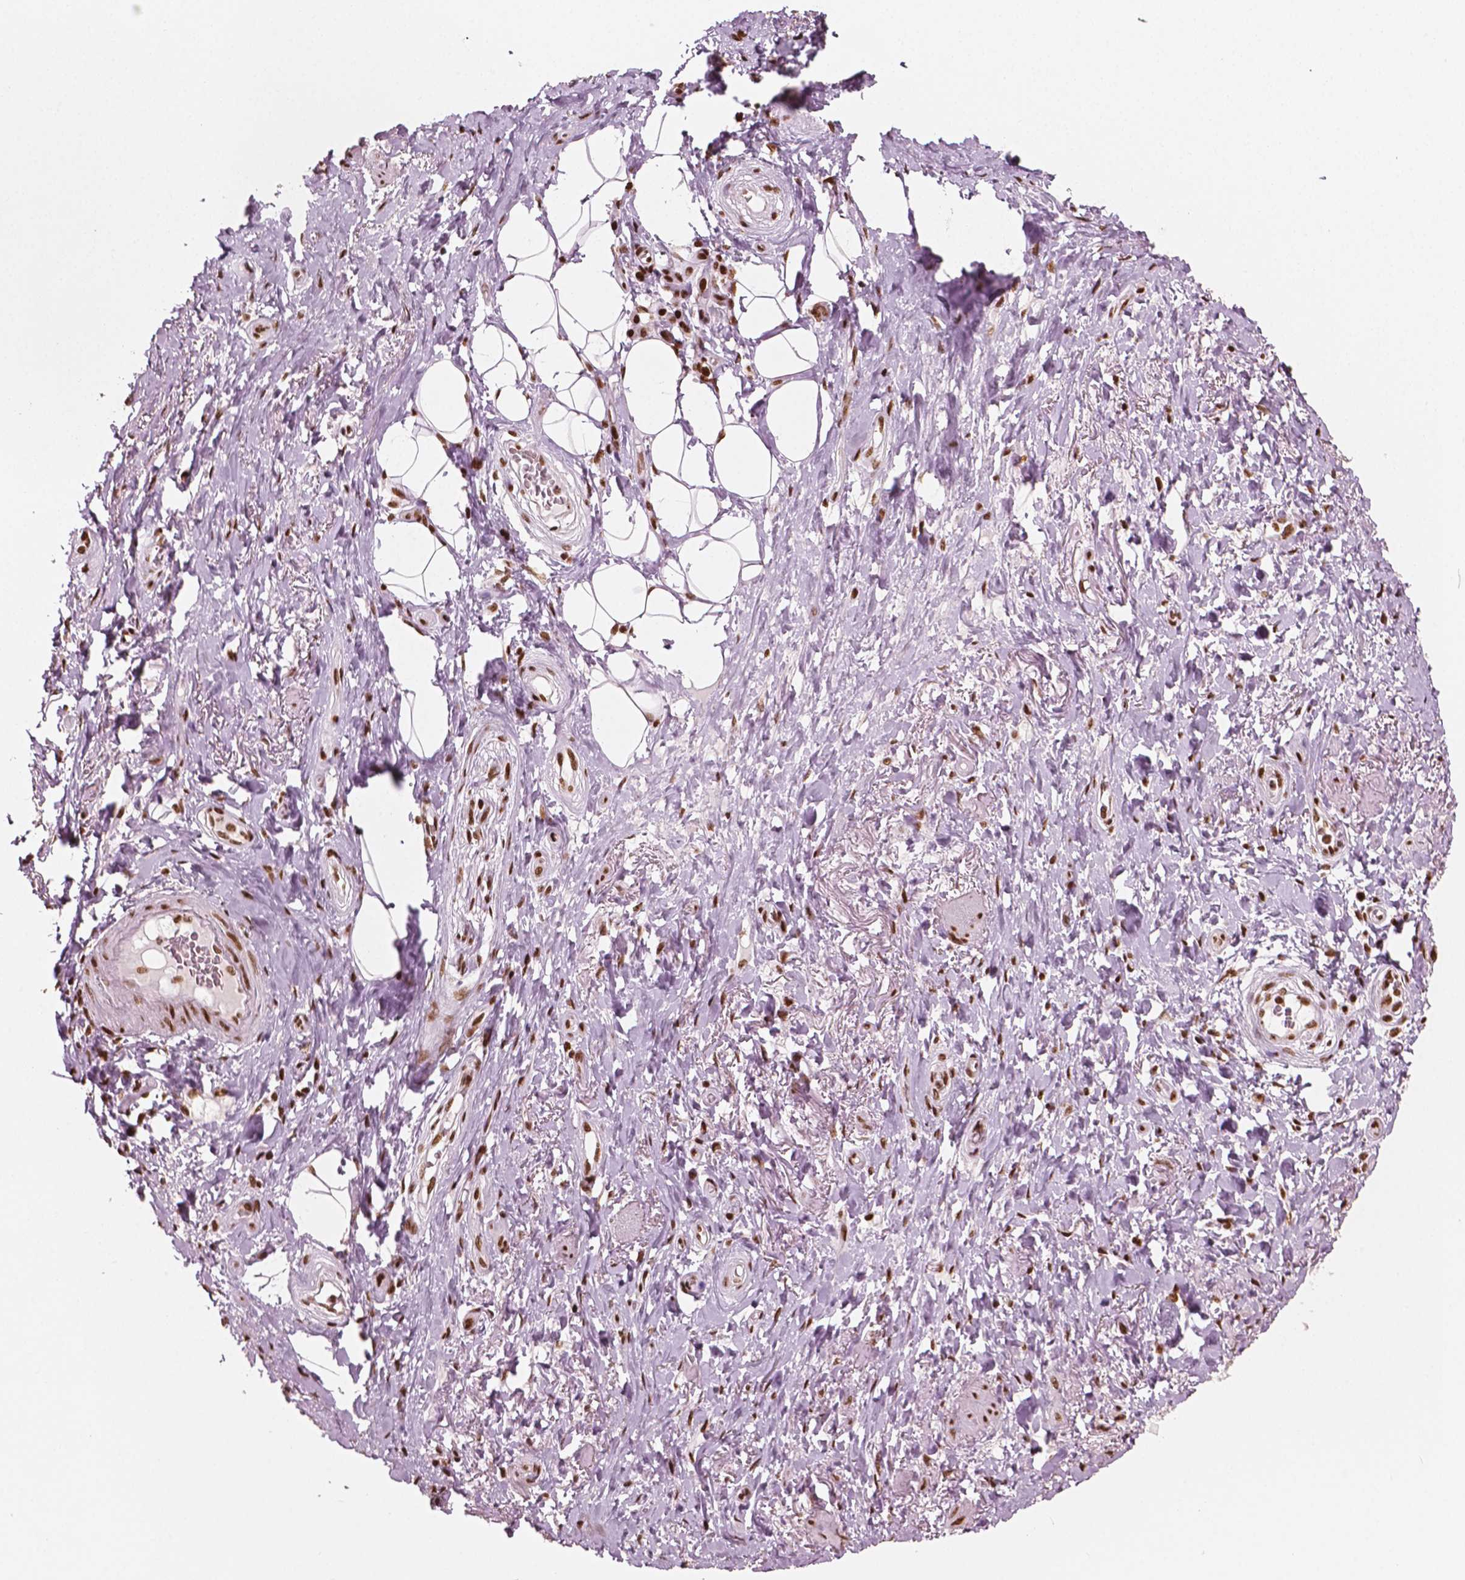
{"staining": {"intensity": "strong", "quantity": ">75%", "location": "nuclear"}, "tissue": "adipose tissue", "cell_type": "Adipocytes", "image_type": "normal", "snomed": [{"axis": "morphology", "description": "Normal tissue, NOS"}, {"axis": "topography", "description": "Anal"}, {"axis": "topography", "description": "Peripheral nerve tissue"}], "caption": "This is a histology image of immunohistochemistry staining of normal adipose tissue, which shows strong staining in the nuclear of adipocytes.", "gene": "CTCF", "patient": {"sex": "male", "age": 53}}